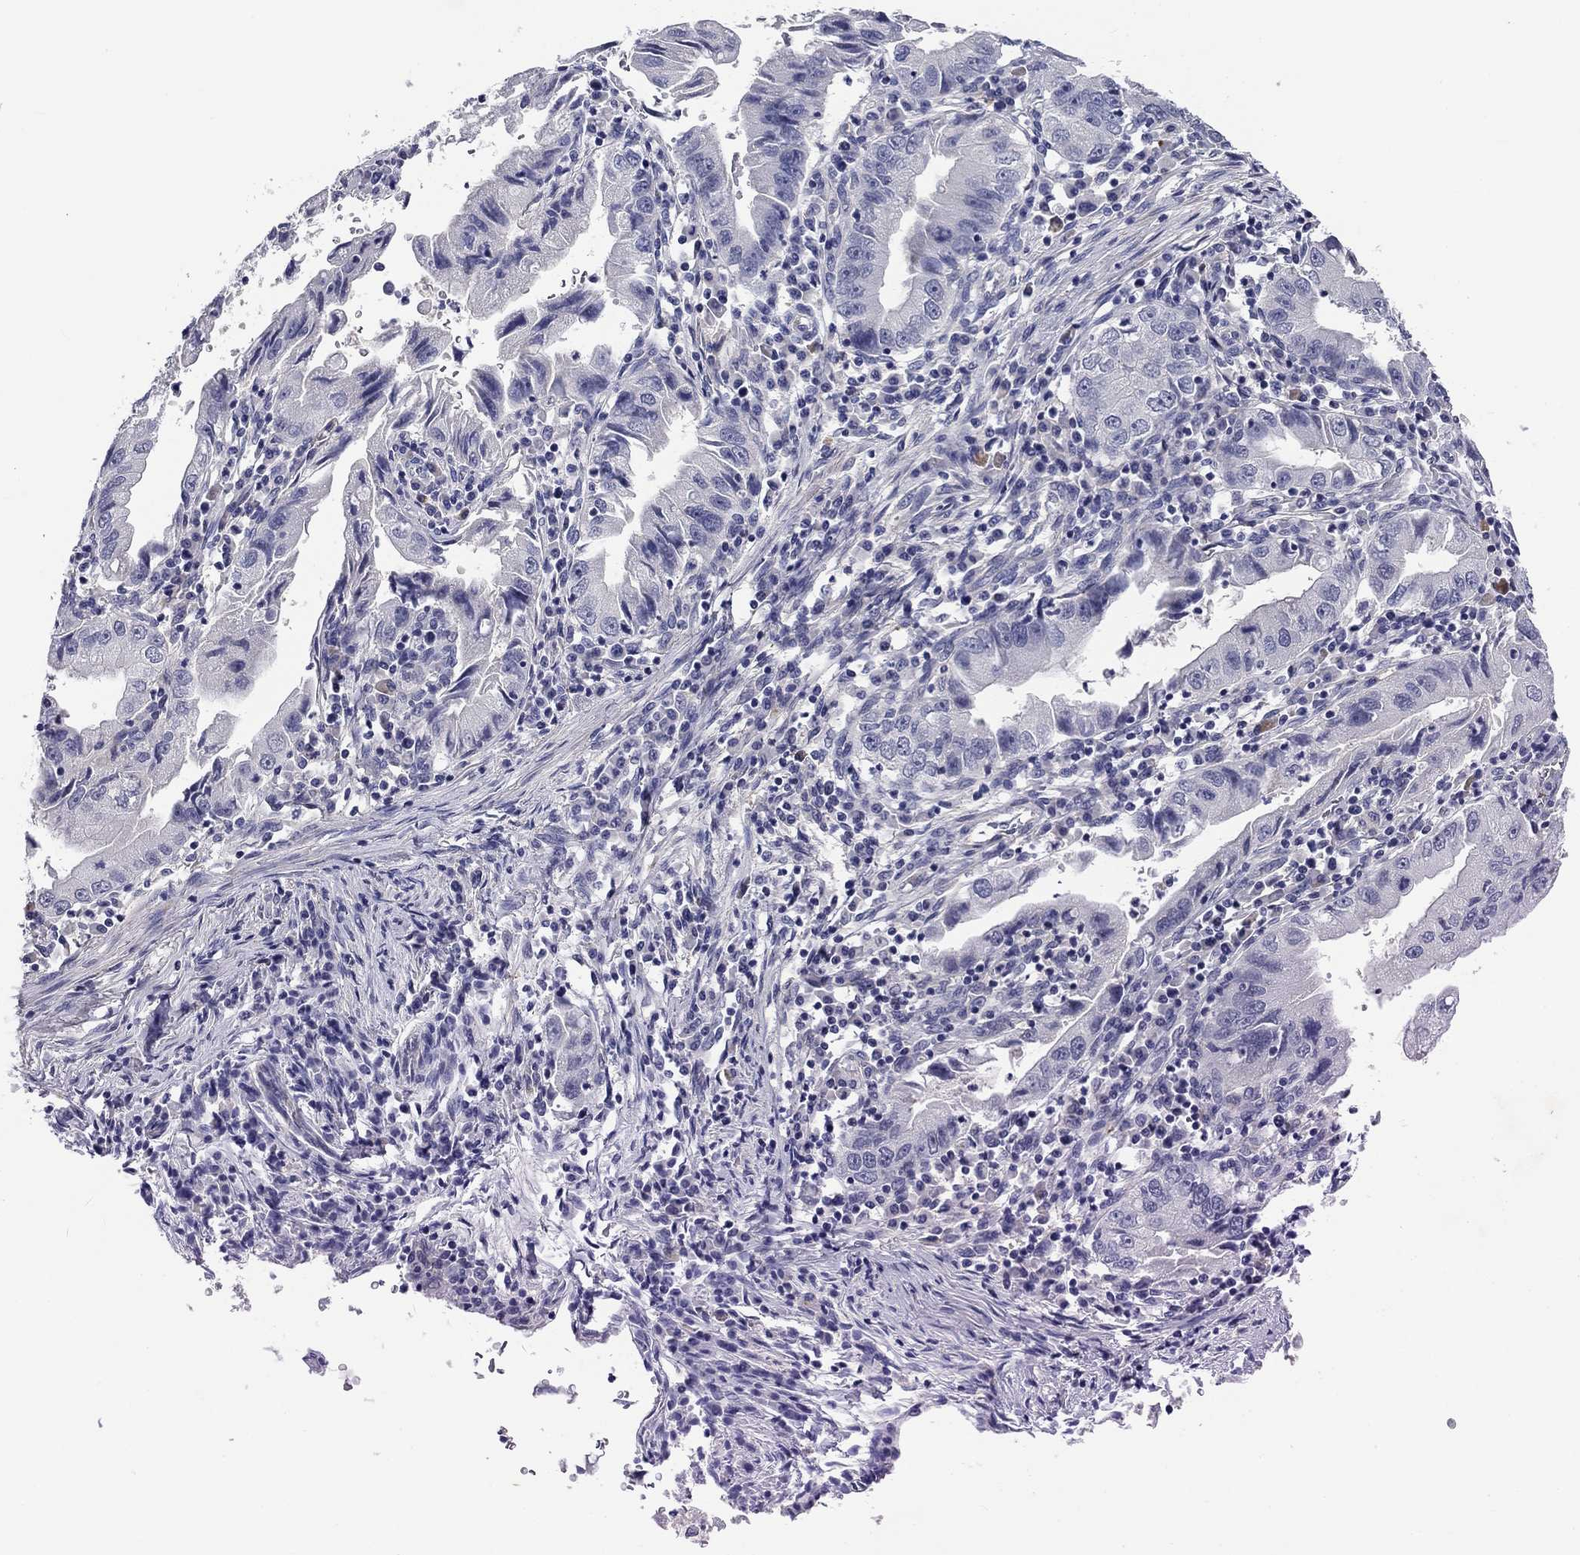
{"staining": {"intensity": "negative", "quantity": "none", "location": "none"}, "tissue": "stomach cancer", "cell_type": "Tumor cells", "image_type": "cancer", "snomed": [{"axis": "morphology", "description": "Adenocarcinoma, NOS"}, {"axis": "topography", "description": "Stomach"}], "caption": "The immunohistochemistry histopathology image has no significant positivity in tumor cells of stomach cancer tissue.", "gene": "CNDP1", "patient": {"sex": "male", "age": 76}}